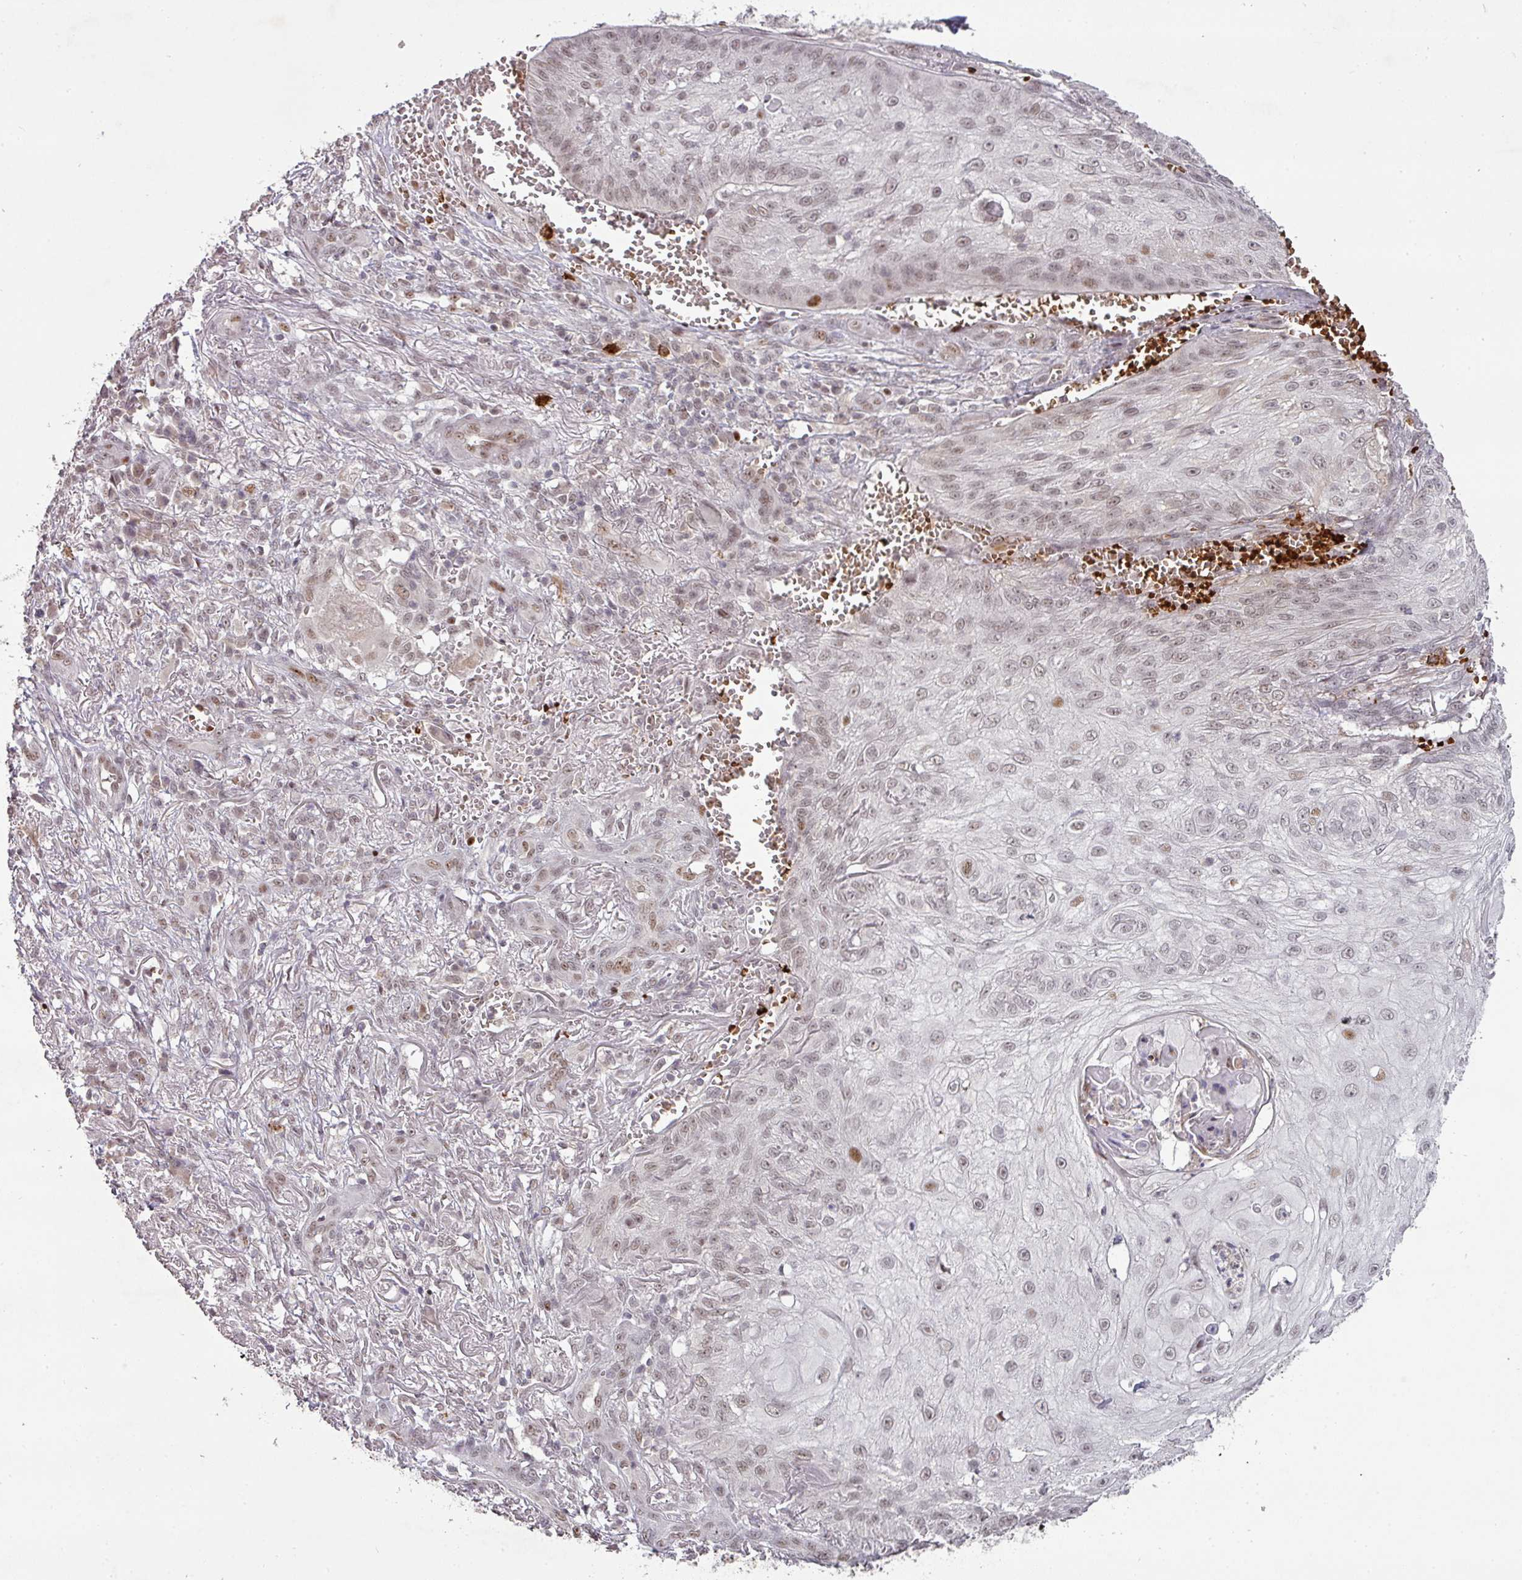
{"staining": {"intensity": "weak", "quantity": "<25%", "location": "nuclear"}, "tissue": "skin cancer", "cell_type": "Tumor cells", "image_type": "cancer", "snomed": [{"axis": "morphology", "description": "Squamous cell carcinoma, NOS"}, {"axis": "topography", "description": "Skin"}], "caption": "This photomicrograph is of squamous cell carcinoma (skin) stained with IHC to label a protein in brown with the nuclei are counter-stained blue. There is no positivity in tumor cells.", "gene": "NEIL1", "patient": {"sex": "male", "age": 70}}